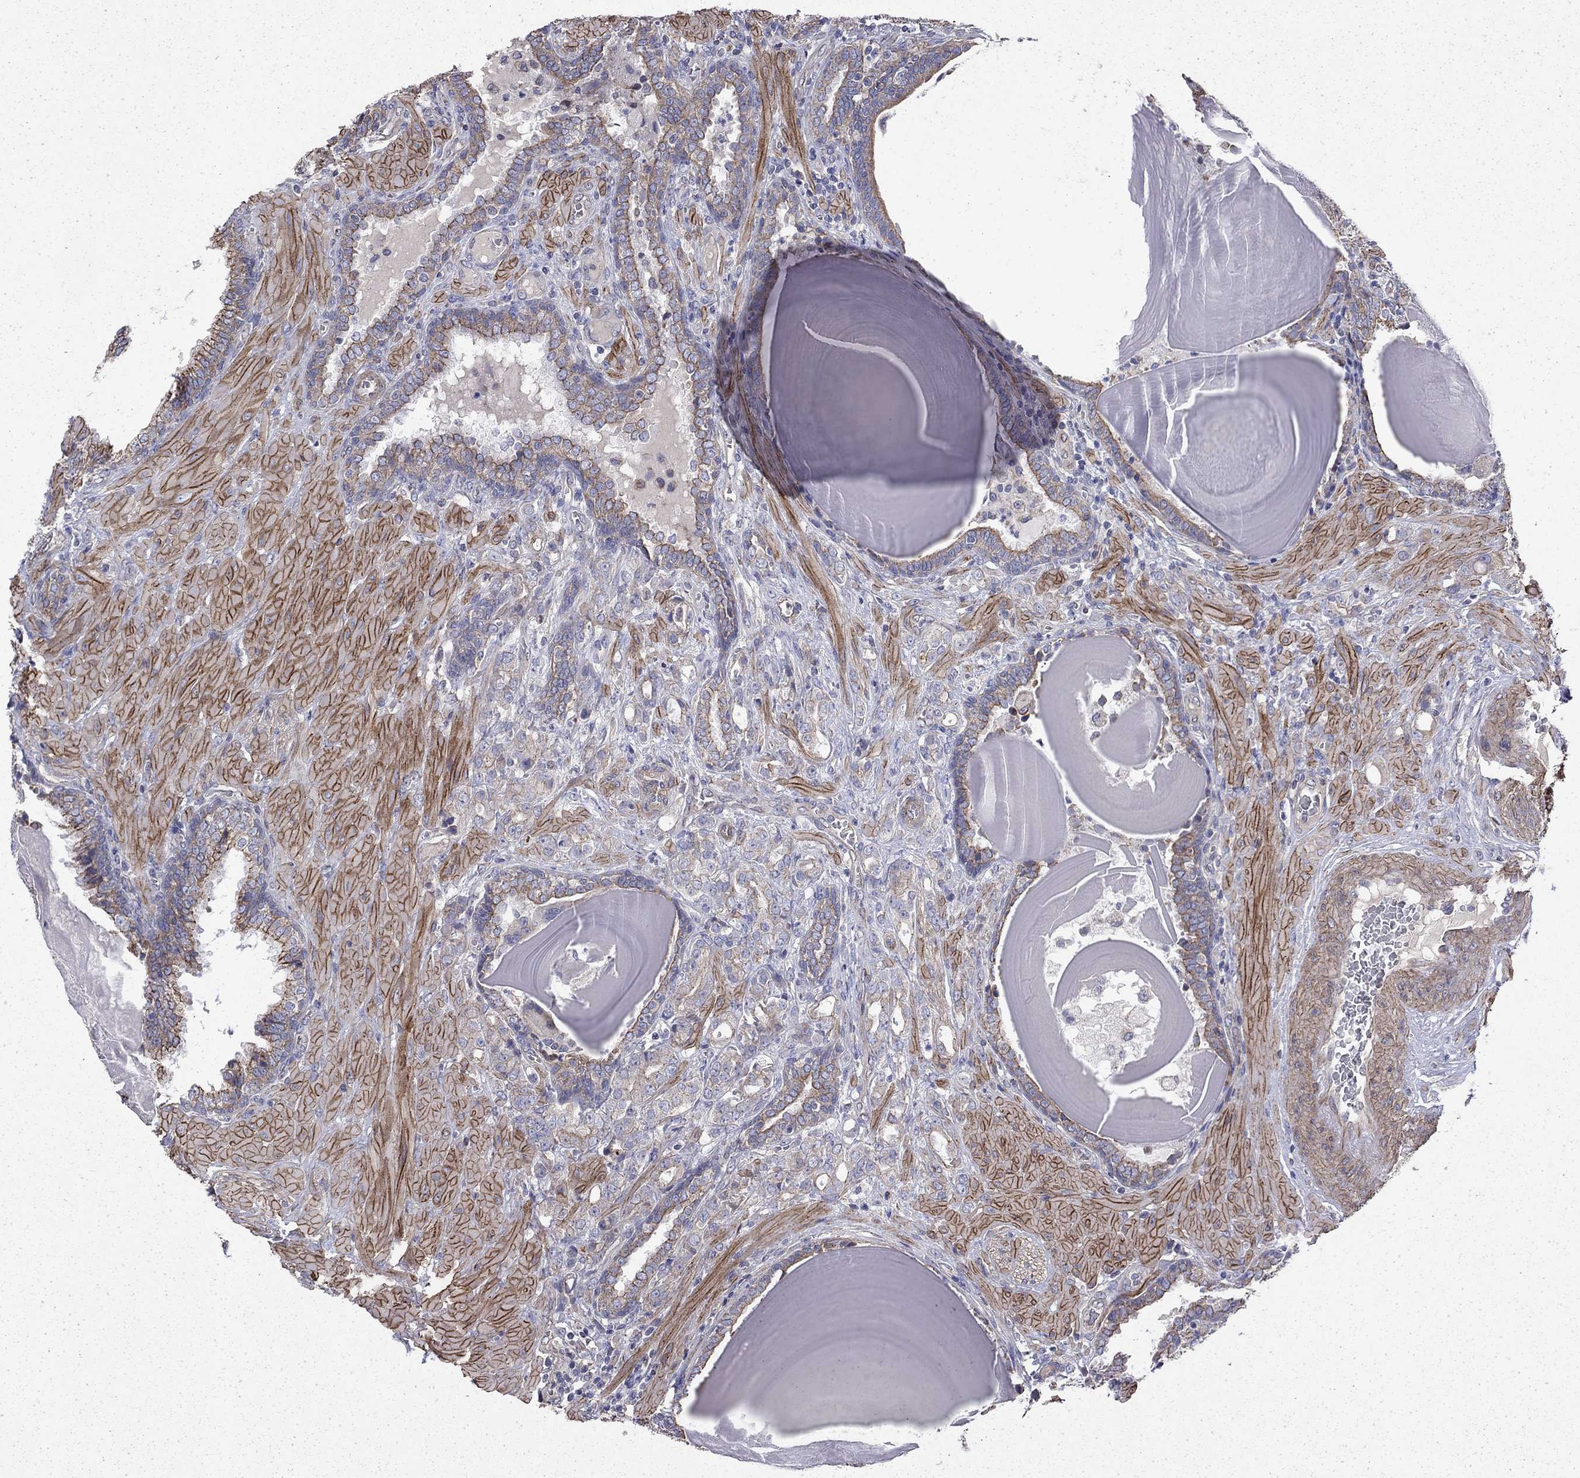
{"staining": {"intensity": "strong", "quantity": "<25%", "location": "cytoplasmic/membranous"}, "tissue": "prostate cancer", "cell_type": "Tumor cells", "image_type": "cancer", "snomed": [{"axis": "morphology", "description": "Adenocarcinoma, NOS"}, {"axis": "topography", "description": "Prostate"}], "caption": "IHC of human prostate cancer (adenocarcinoma) shows medium levels of strong cytoplasmic/membranous staining in approximately <25% of tumor cells. Using DAB (3,3'-diaminobenzidine) (brown) and hematoxylin (blue) stains, captured at high magnification using brightfield microscopy.", "gene": "DTNA", "patient": {"sex": "male", "age": 57}}